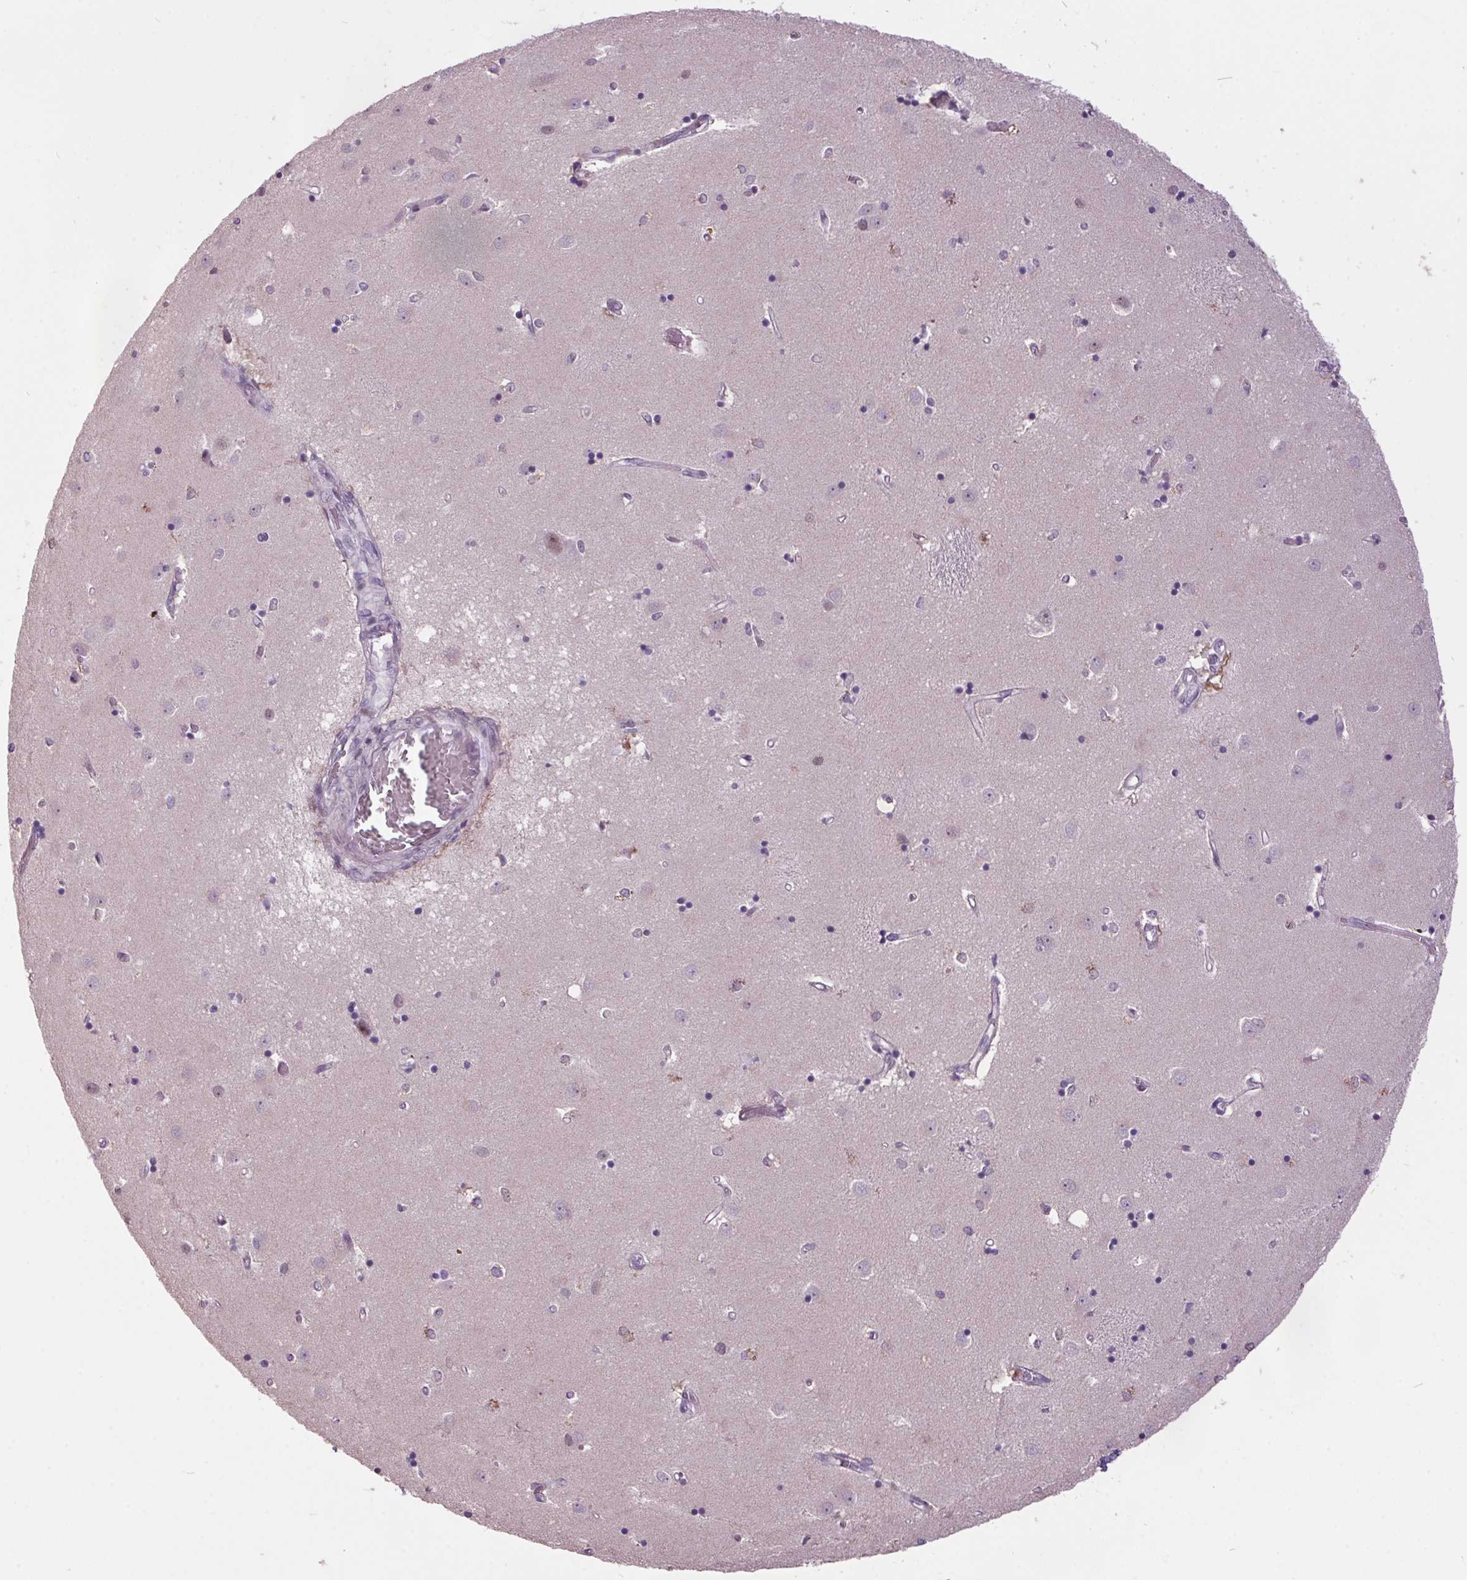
{"staining": {"intensity": "negative", "quantity": "none", "location": "none"}, "tissue": "caudate", "cell_type": "Glial cells", "image_type": "normal", "snomed": [{"axis": "morphology", "description": "Normal tissue, NOS"}, {"axis": "topography", "description": "Lateral ventricle wall"}], "caption": "A high-resolution photomicrograph shows IHC staining of benign caudate, which shows no significant positivity in glial cells.", "gene": "C2orf16", "patient": {"sex": "male", "age": 54}}